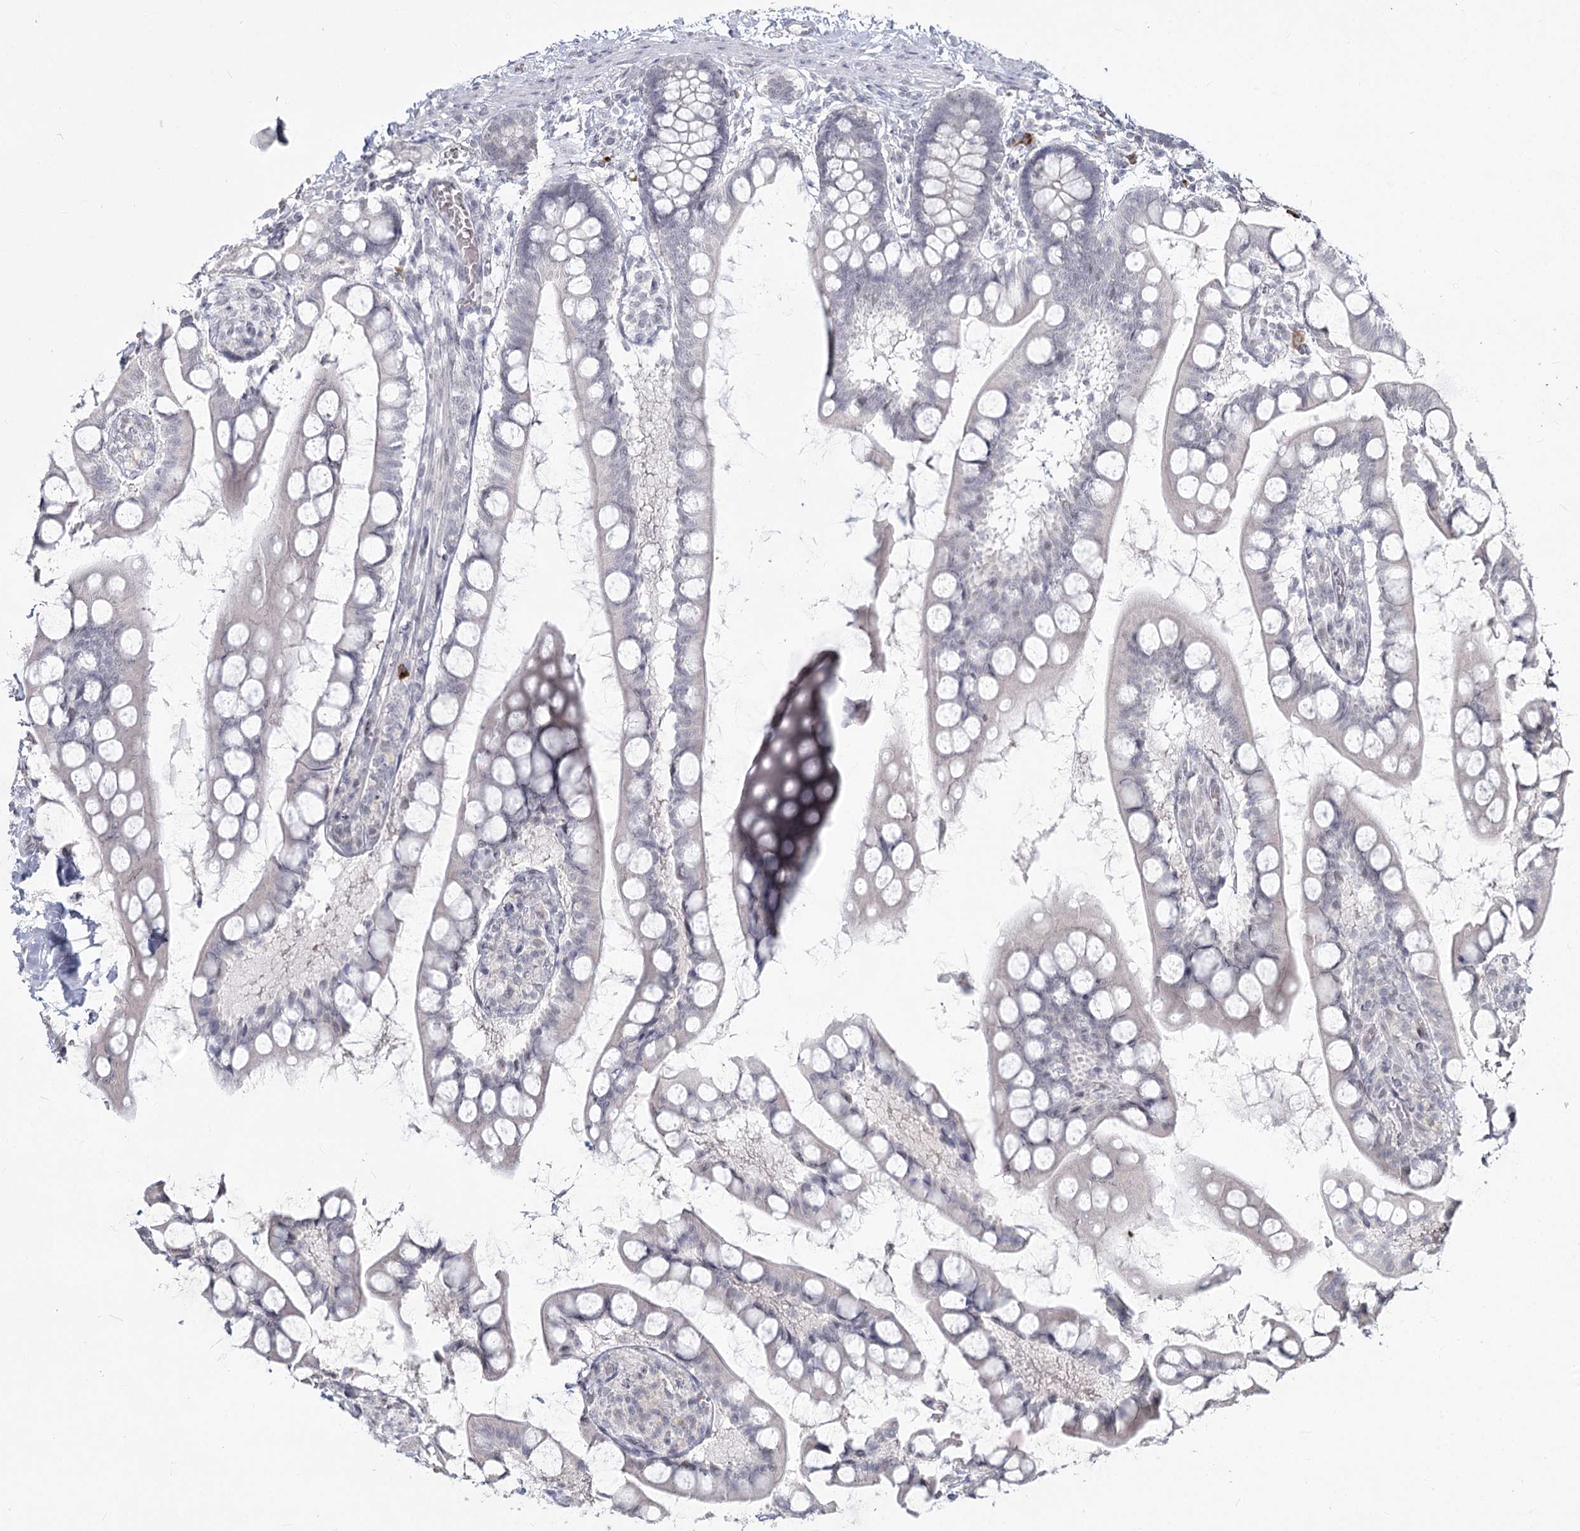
{"staining": {"intensity": "negative", "quantity": "none", "location": "none"}, "tissue": "small intestine", "cell_type": "Glandular cells", "image_type": "normal", "snomed": [{"axis": "morphology", "description": "Normal tissue, NOS"}, {"axis": "topography", "description": "Small intestine"}], "caption": "Histopathology image shows no protein expression in glandular cells of normal small intestine.", "gene": "LY6G5C", "patient": {"sex": "male", "age": 52}}